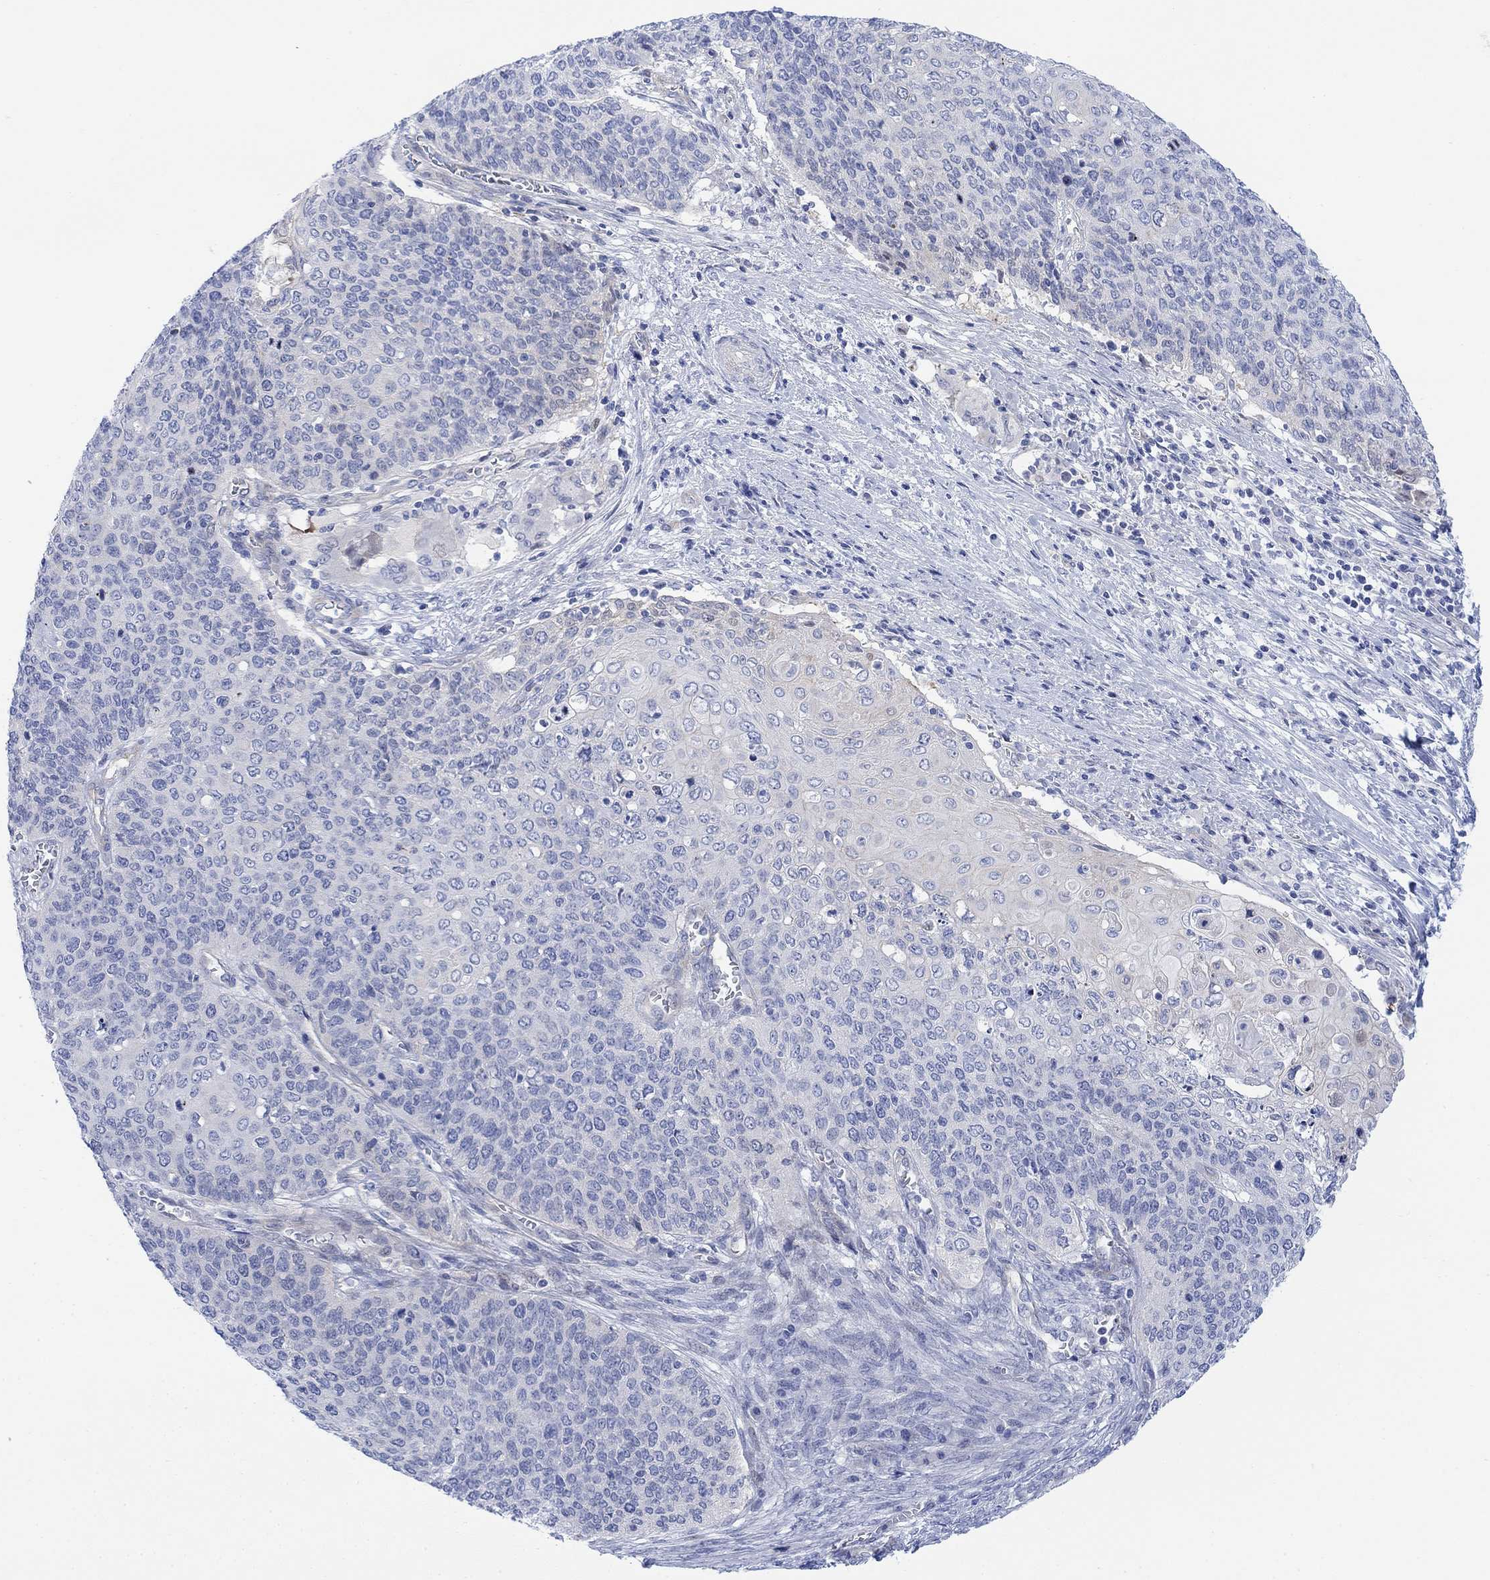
{"staining": {"intensity": "negative", "quantity": "none", "location": "none"}, "tissue": "cervical cancer", "cell_type": "Tumor cells", "image_type": "cancer", "snomed": [{"axis": "morphology", "description": "Squamous cell carcinoma, NOS"}, {"axis": "topography", "description": "Cervix"}], "caption": "Immunohistochemical staining of human squamous cell carcinoma (cervical) displays no significant positivity in tumor cells.", "gene": "TLDC2", "patient": {"sex": "female", "age": 39}}